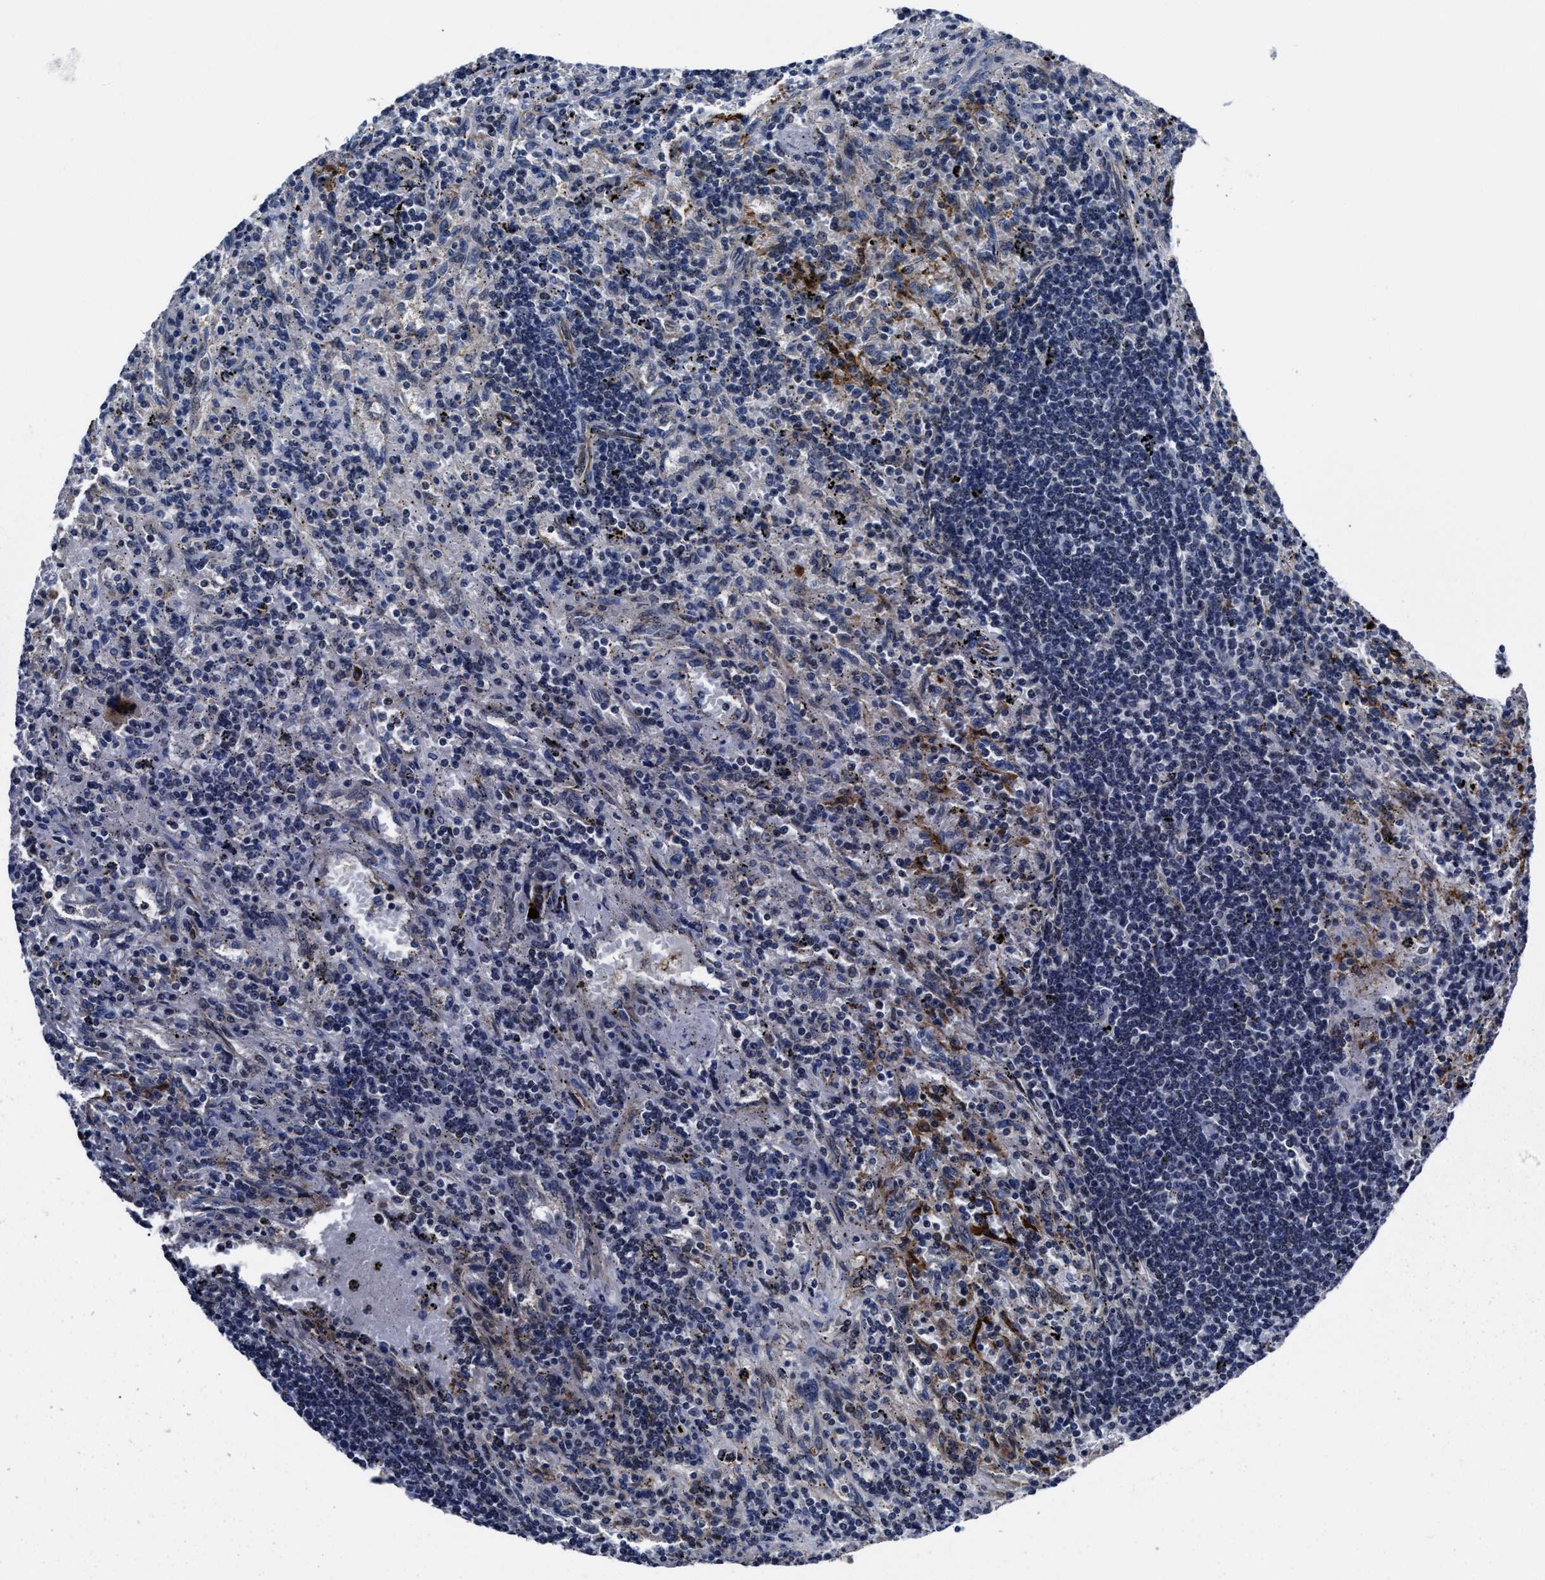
{"staining": {"intensity": "negative", "quantity": "none", "location": "none"}, "tissue": "lymphoma", "cell_type": "Tumor cells", "image_type": "cancer", "snomed": [{"axis": "morphology", "description": "Malignant lymphoma, non-Hodgkin's type, Low grade"}, {"axis": "topography", "description": "Spleen"}], "caption": "This is an IHC image of human malignant lymphoma, non-Hodgkin's type (low-grade). There is no expression in tumor cells.", "gene": "RSBN1L", "patient": {"sex": "male", "age": 76}}